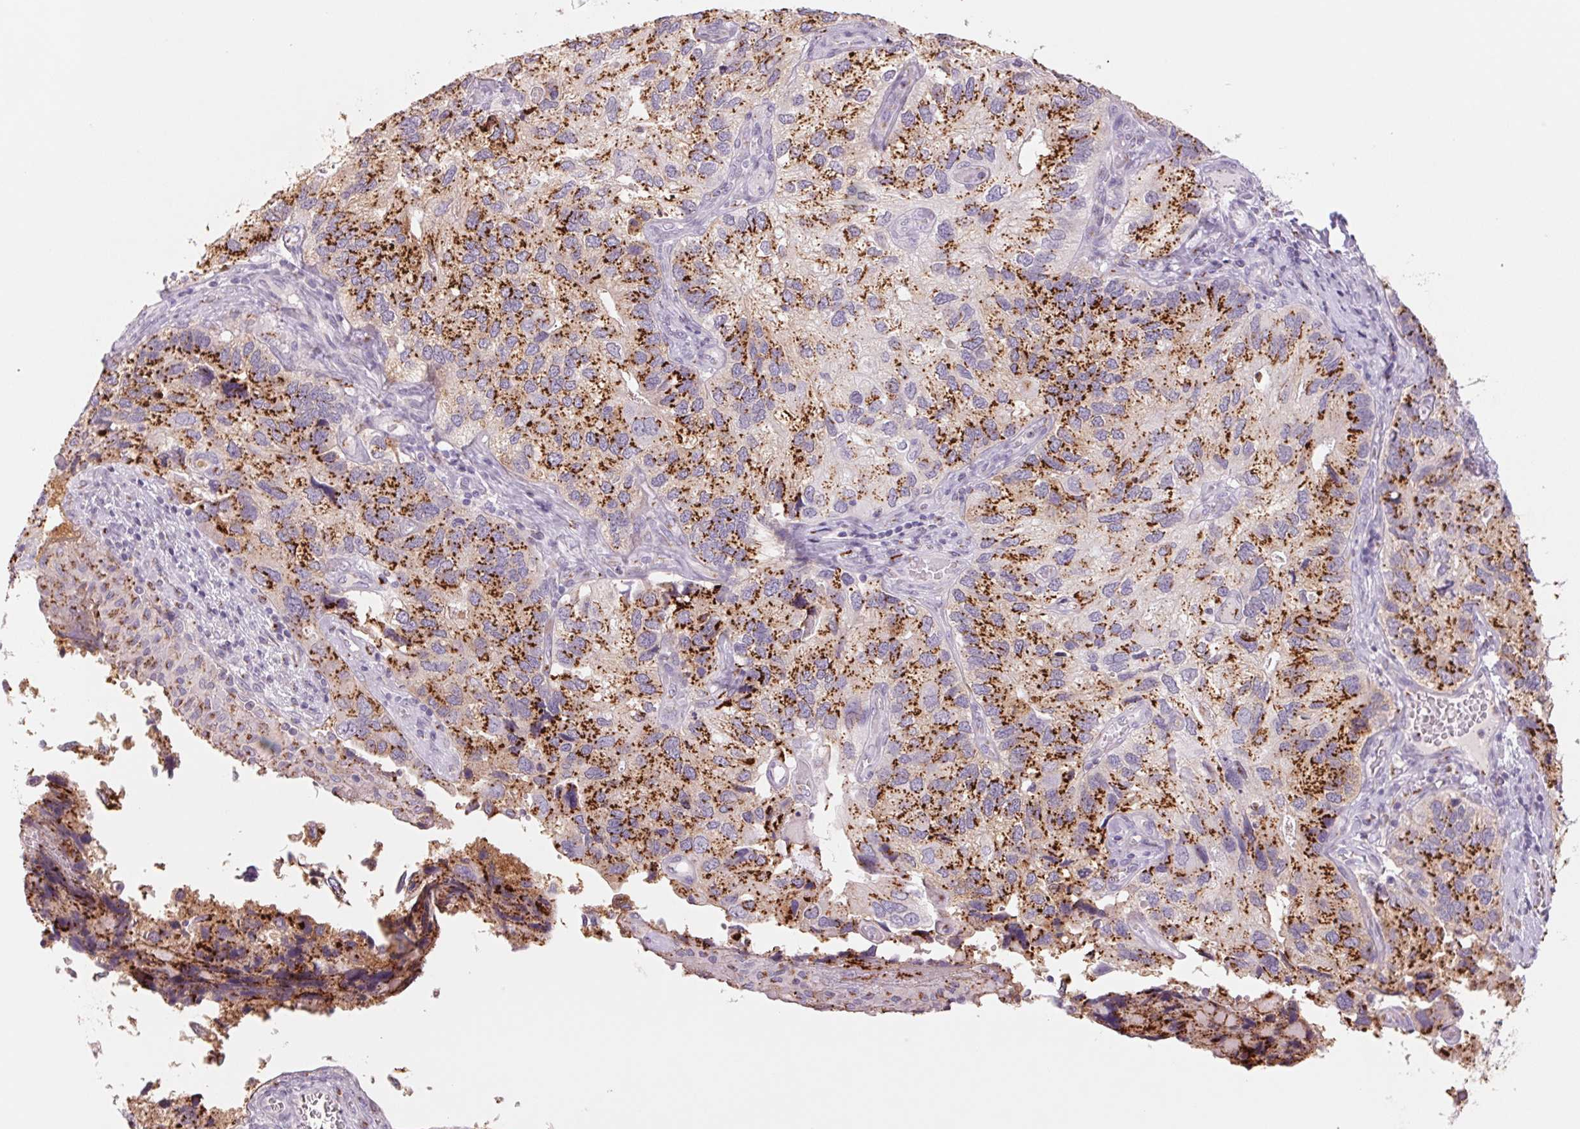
{"staining": {"intensity": "strong", "quantity": ">75%", "location": "cytoplasmic/membranous"}, "tissue": "endometrial cancer", "cell_type": "Tumor cells", "image_type": "cancer", "snomed": [{"axis": "morphology", "description": "Carcinoma, NOS"}, {"axis": "topography", "description": "Uterus"}], "caption": "This photomicrograph reveals carcinoma (endometrial) stained with IHC to label a protein in brown. The cytoplasmic/membranous of tumor cells show strong positivity for the protein. Nuclei are counter-stained blue.", "gene": "GALNT7", "patient": {"sex": "female", "age": 76}}